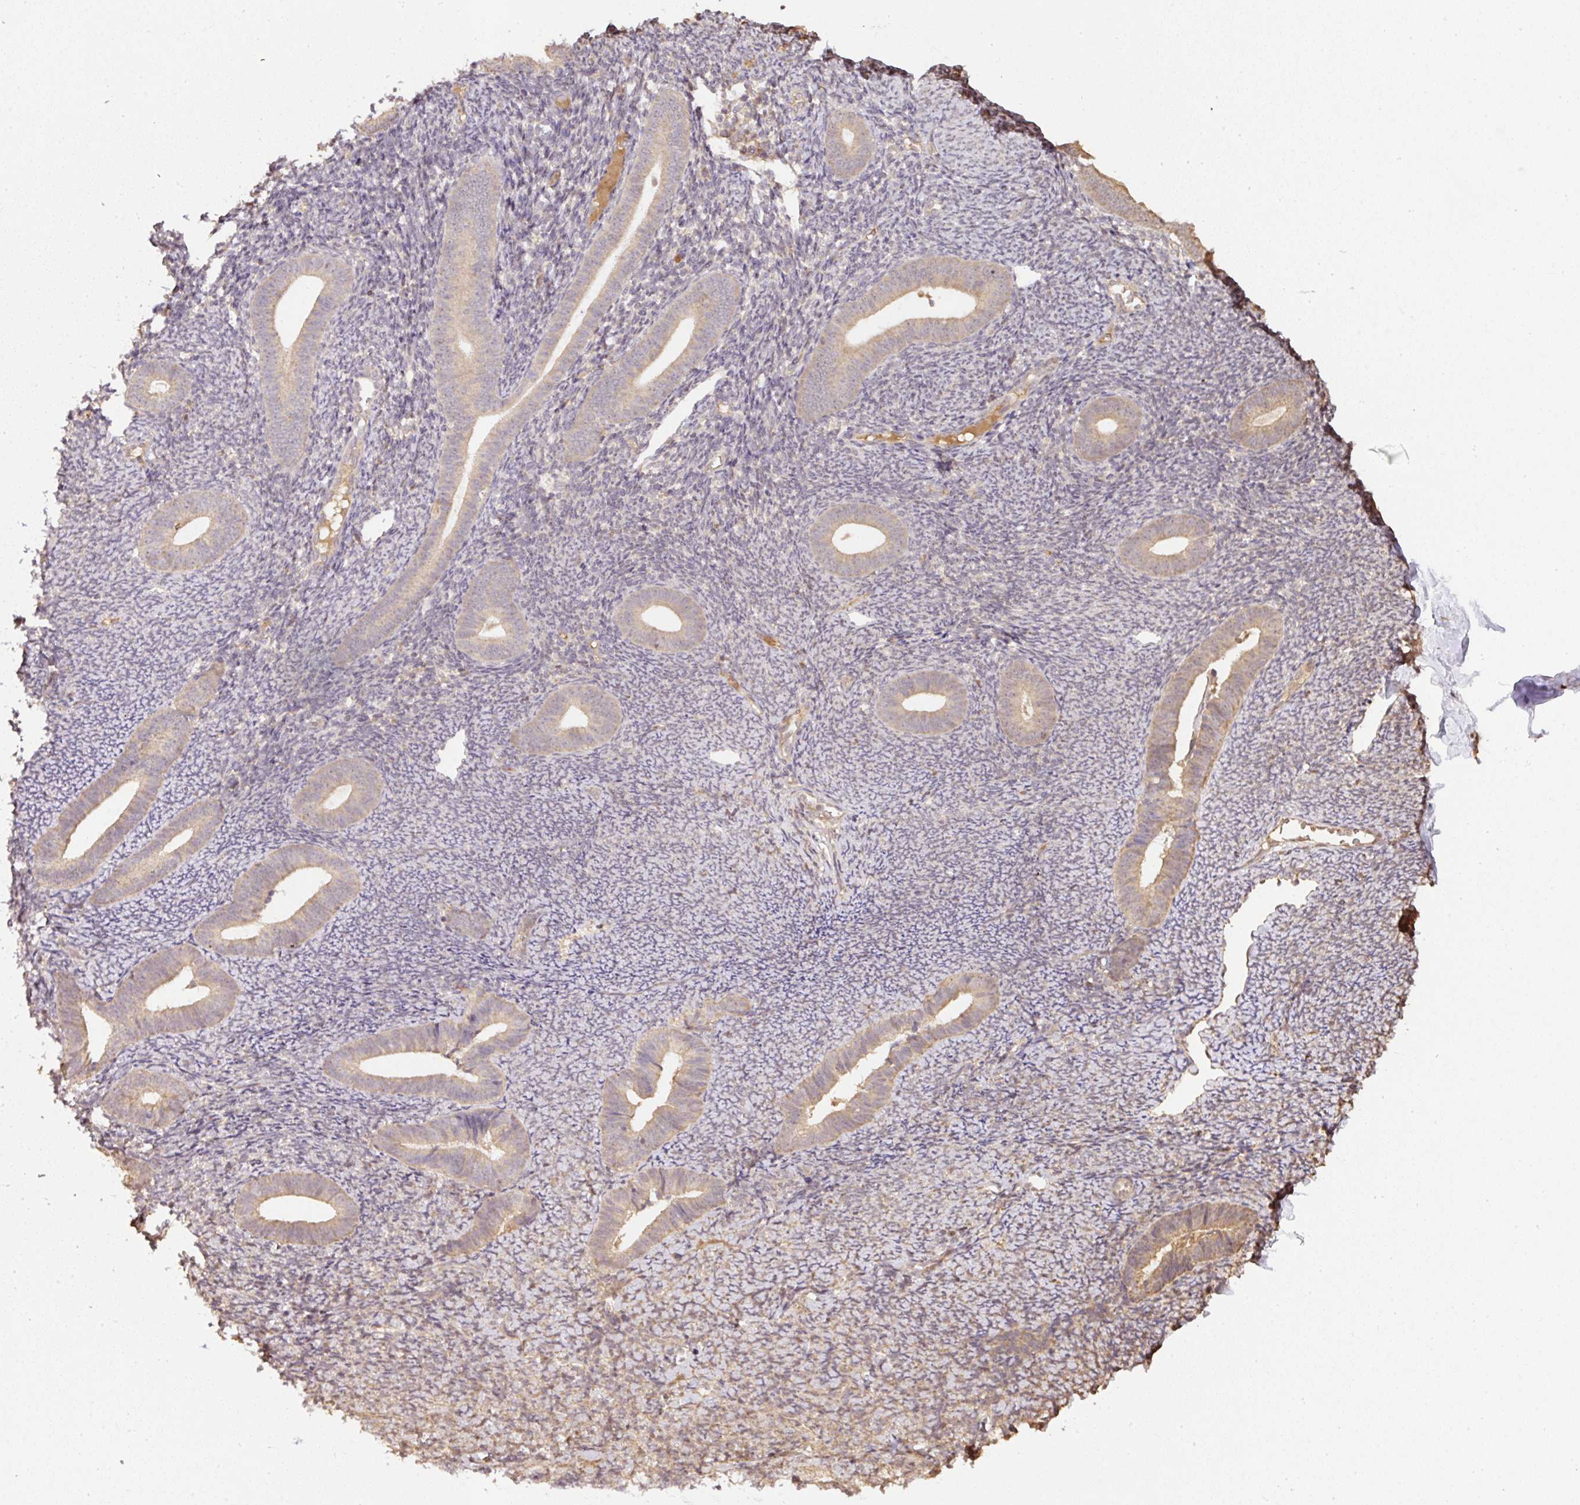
{"staining": {"intensity": "weak", "quantity": "25%-75%", "location": "cytoplasmic/membranous"}, "tissue": "endometrium", "cell_type": "Cells in endometrial stroma", "image_type": "normal", "snomed": [{"axis": "morphology", "description": "Normal tissue, NOS"}, {"axis": "topography", "description": "Endometrium"}], "caption": "Endometrium stained with a brown dye demonstrates weak cytoplasmic/membranous positive expression in about 25%-75% of cells in endometrial stroma.", "gene": "TMEM170B", "patient": {"sex": "female", "age": 39}}